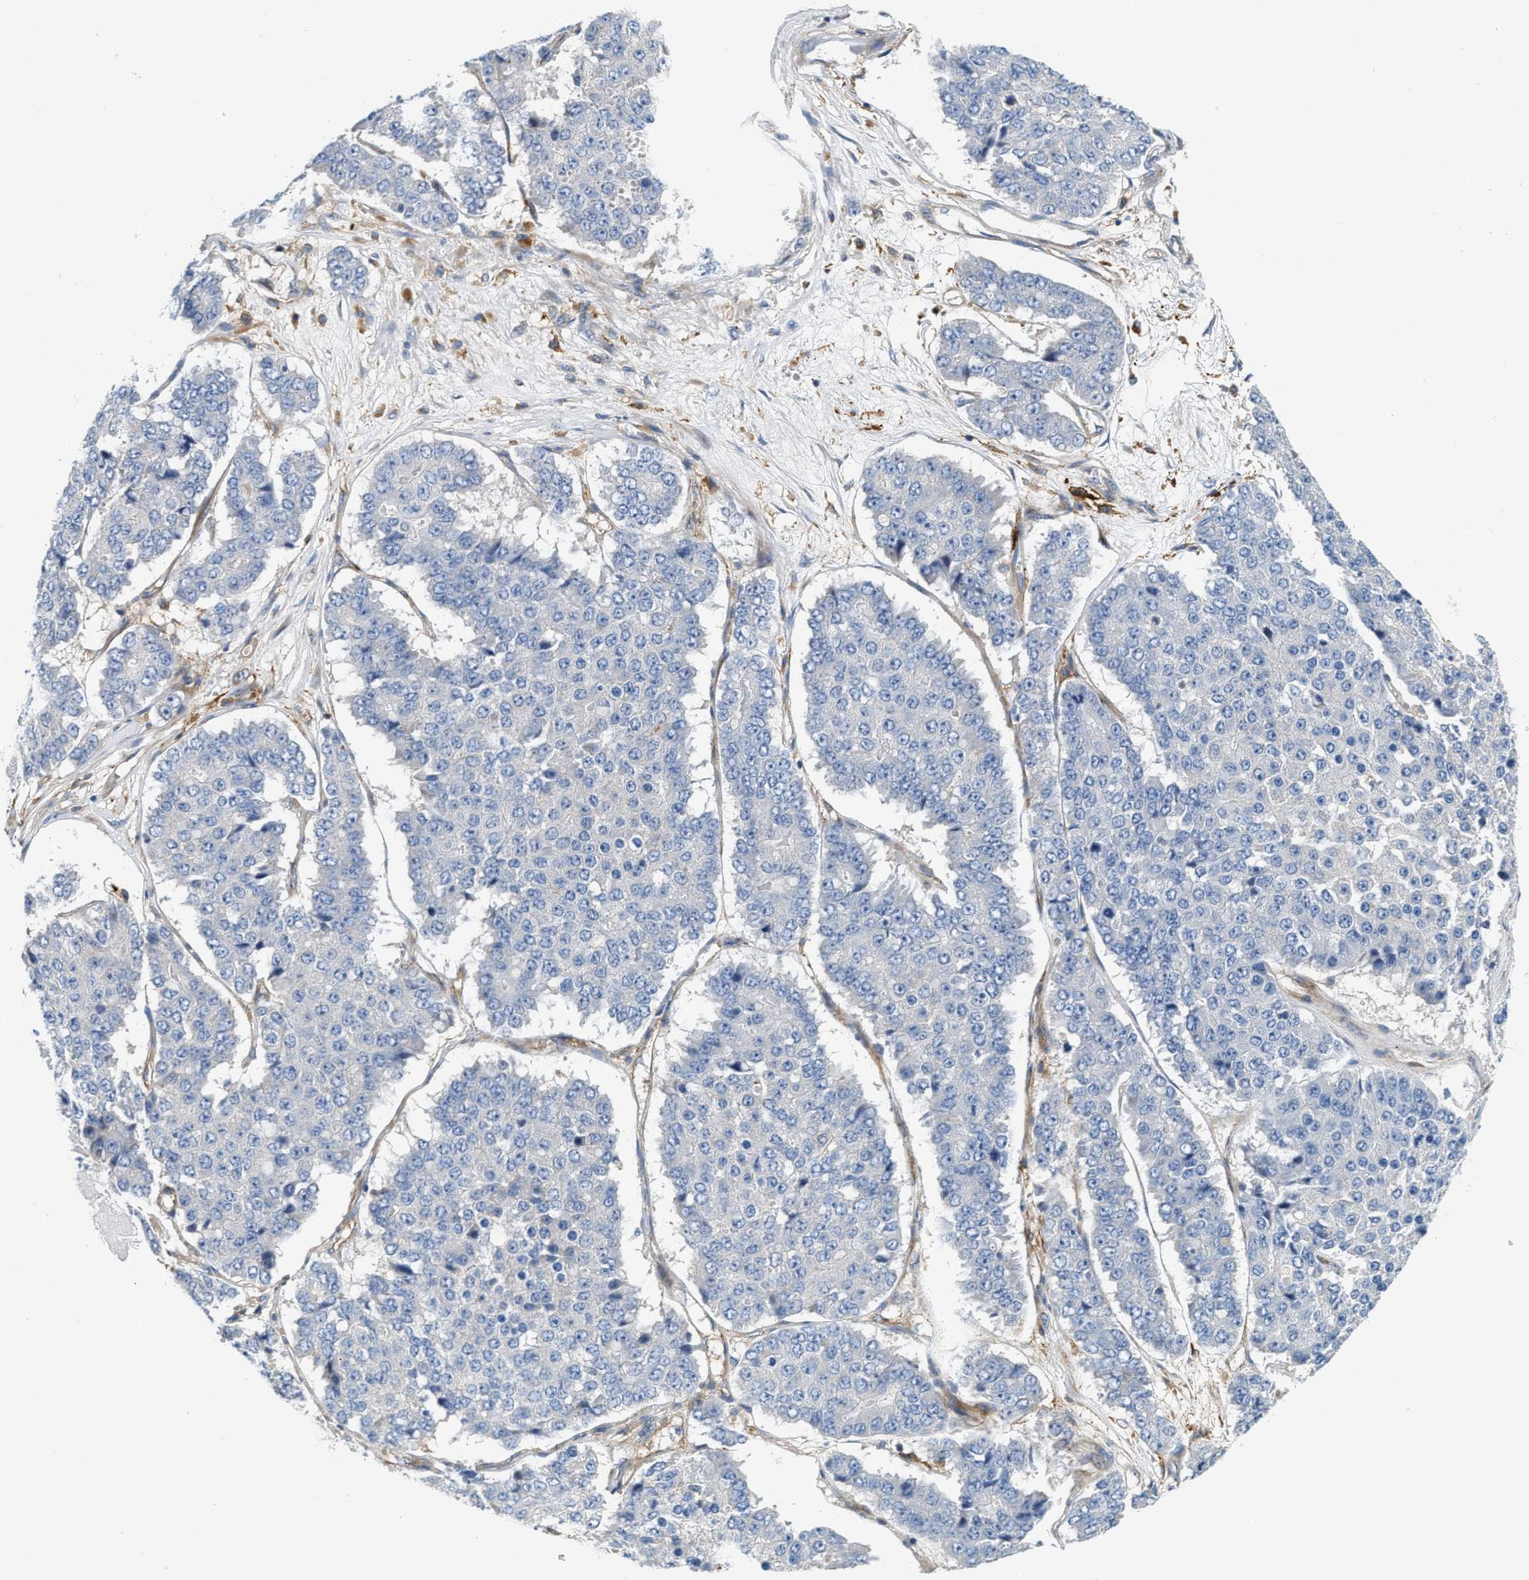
{"staining": {"intensity": "negative", "quantity": "none", "location": "none"}, "tissue": "pancreatic cancer", "cell_type": "Tumor cells", "image_type": "cancer", "snomed": [{"axis": "morphology", "description": "Adenocarcinoma, NOS"}, {"axis": "topography", "description": "Pancreas"}], "caption": "This micrograph is of pancreatic cancer (adenocarcinoma) stained with IHC to label a protein in brown with the nuclei are counter-stained blue. There is no positivity in tumor cells.", "gene": "NSUN7", "patient": {"sex": "male", "age": 50}}